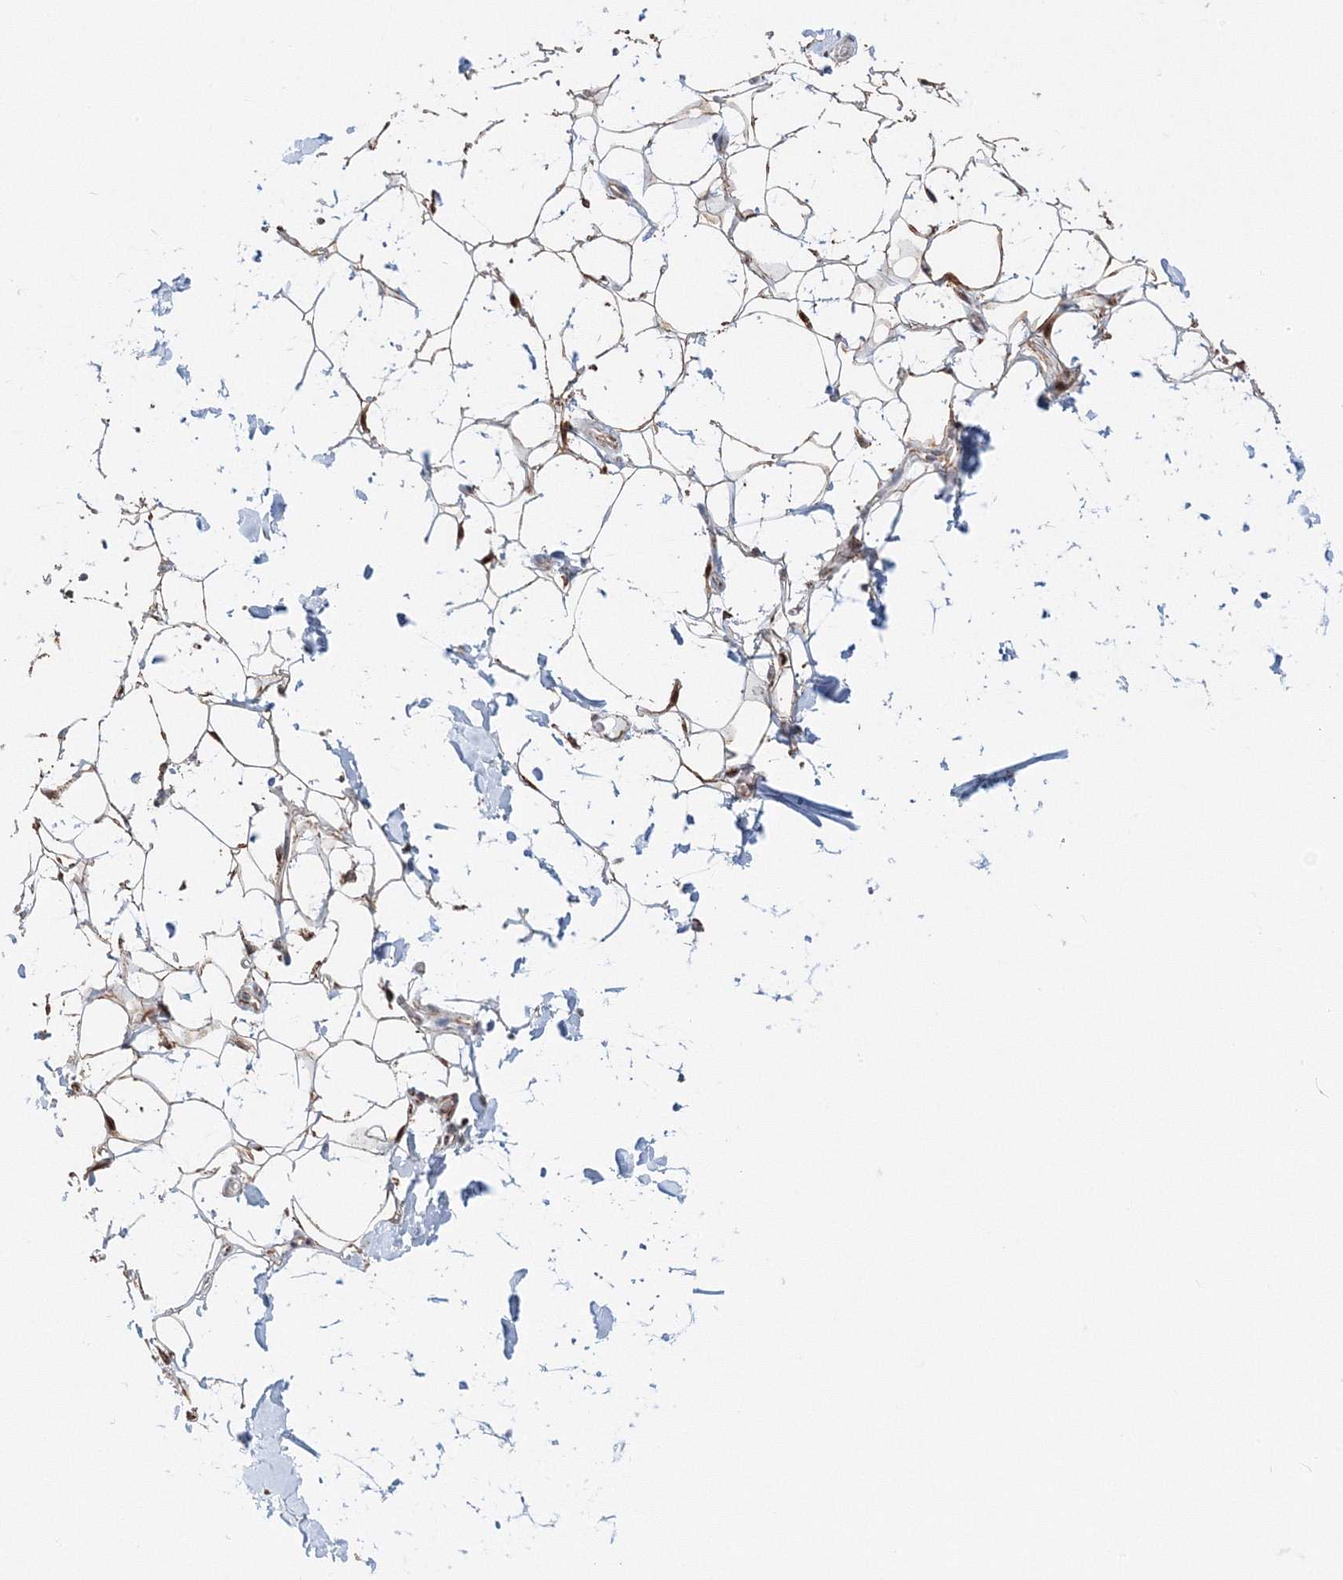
{"staining": {"intensity": "moderate", "quantity": ">75%", "location": "cytoplasmic/membranous"}, "tissue": "adipose tissue", "cell_type": "Adipocytes", "image_type": "normal", "snomed": [{"axis": "morphology", "description": "Normal tissue, NOS"}, {"axis": "topography", "description": "Breast"}], "caption": "An image showing moderate cytoplasmic/membranous expression in approximately >75% of adipocytes in unremarkable adipose tissue, as visualized by brown immunohistochemical staining.", "gene": "PSMD6", "patient": {"sex": "female", "age": 26}}